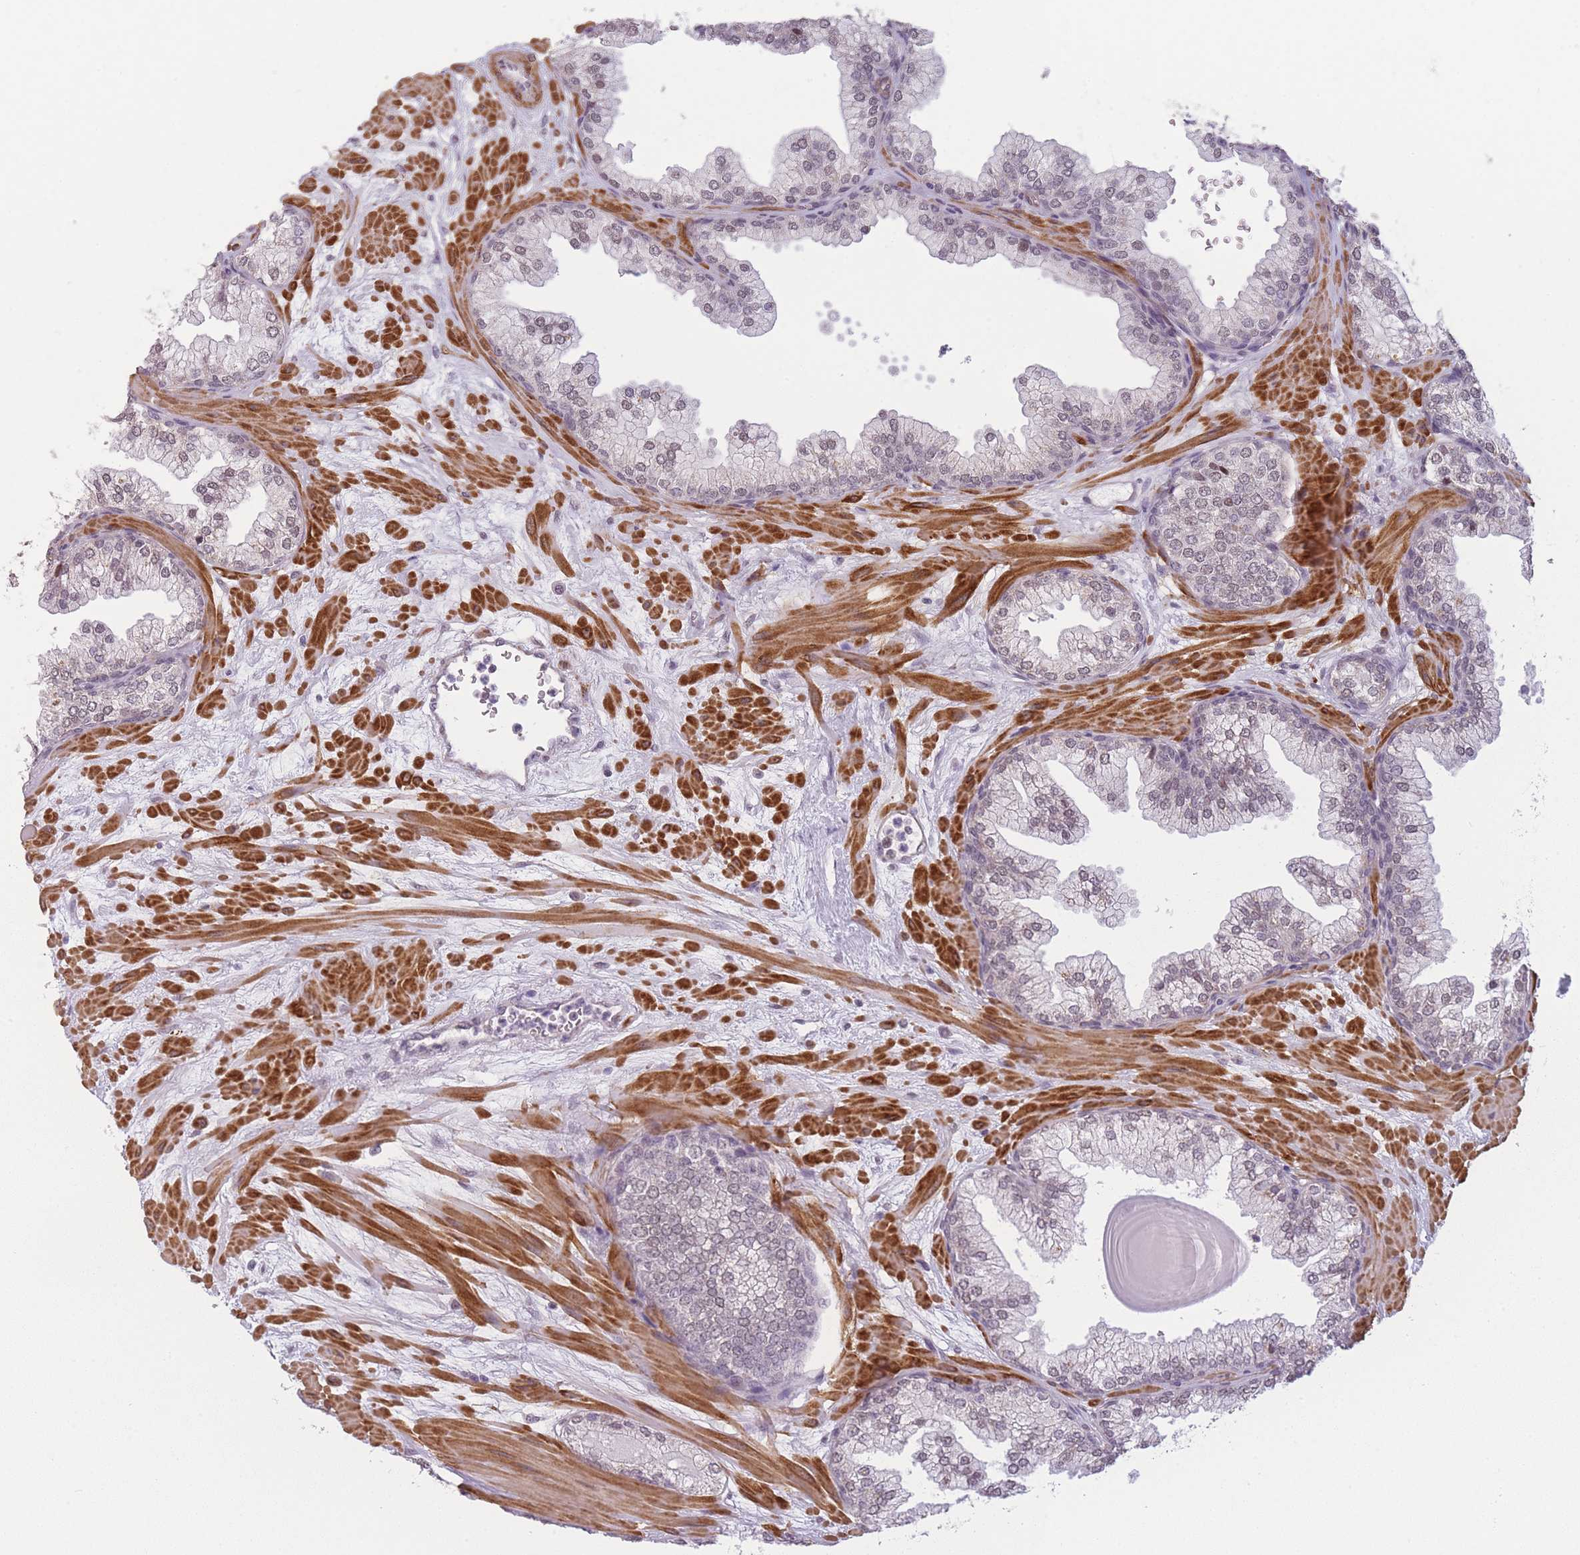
{"staining": {"intensity": "weak", "quantity": "25%-75%", "location": "nuclear"}, "tissue": "prostate", "cell_type": "Glandular cells", "image_type": "normal", "snomed": [{"axis": "morphology", "description": "Normal tissue, NOS"}, {"axis": "topography", "description": "Prostate"}], "caption": "Immunohistochemistry (IHC) of normal human prostate reveals low levels of weak nuclear staining in approximately 25%-75% of glandular cells.", "gene": "SIN3B", "patient": {"sex": "male", "age": 61}}